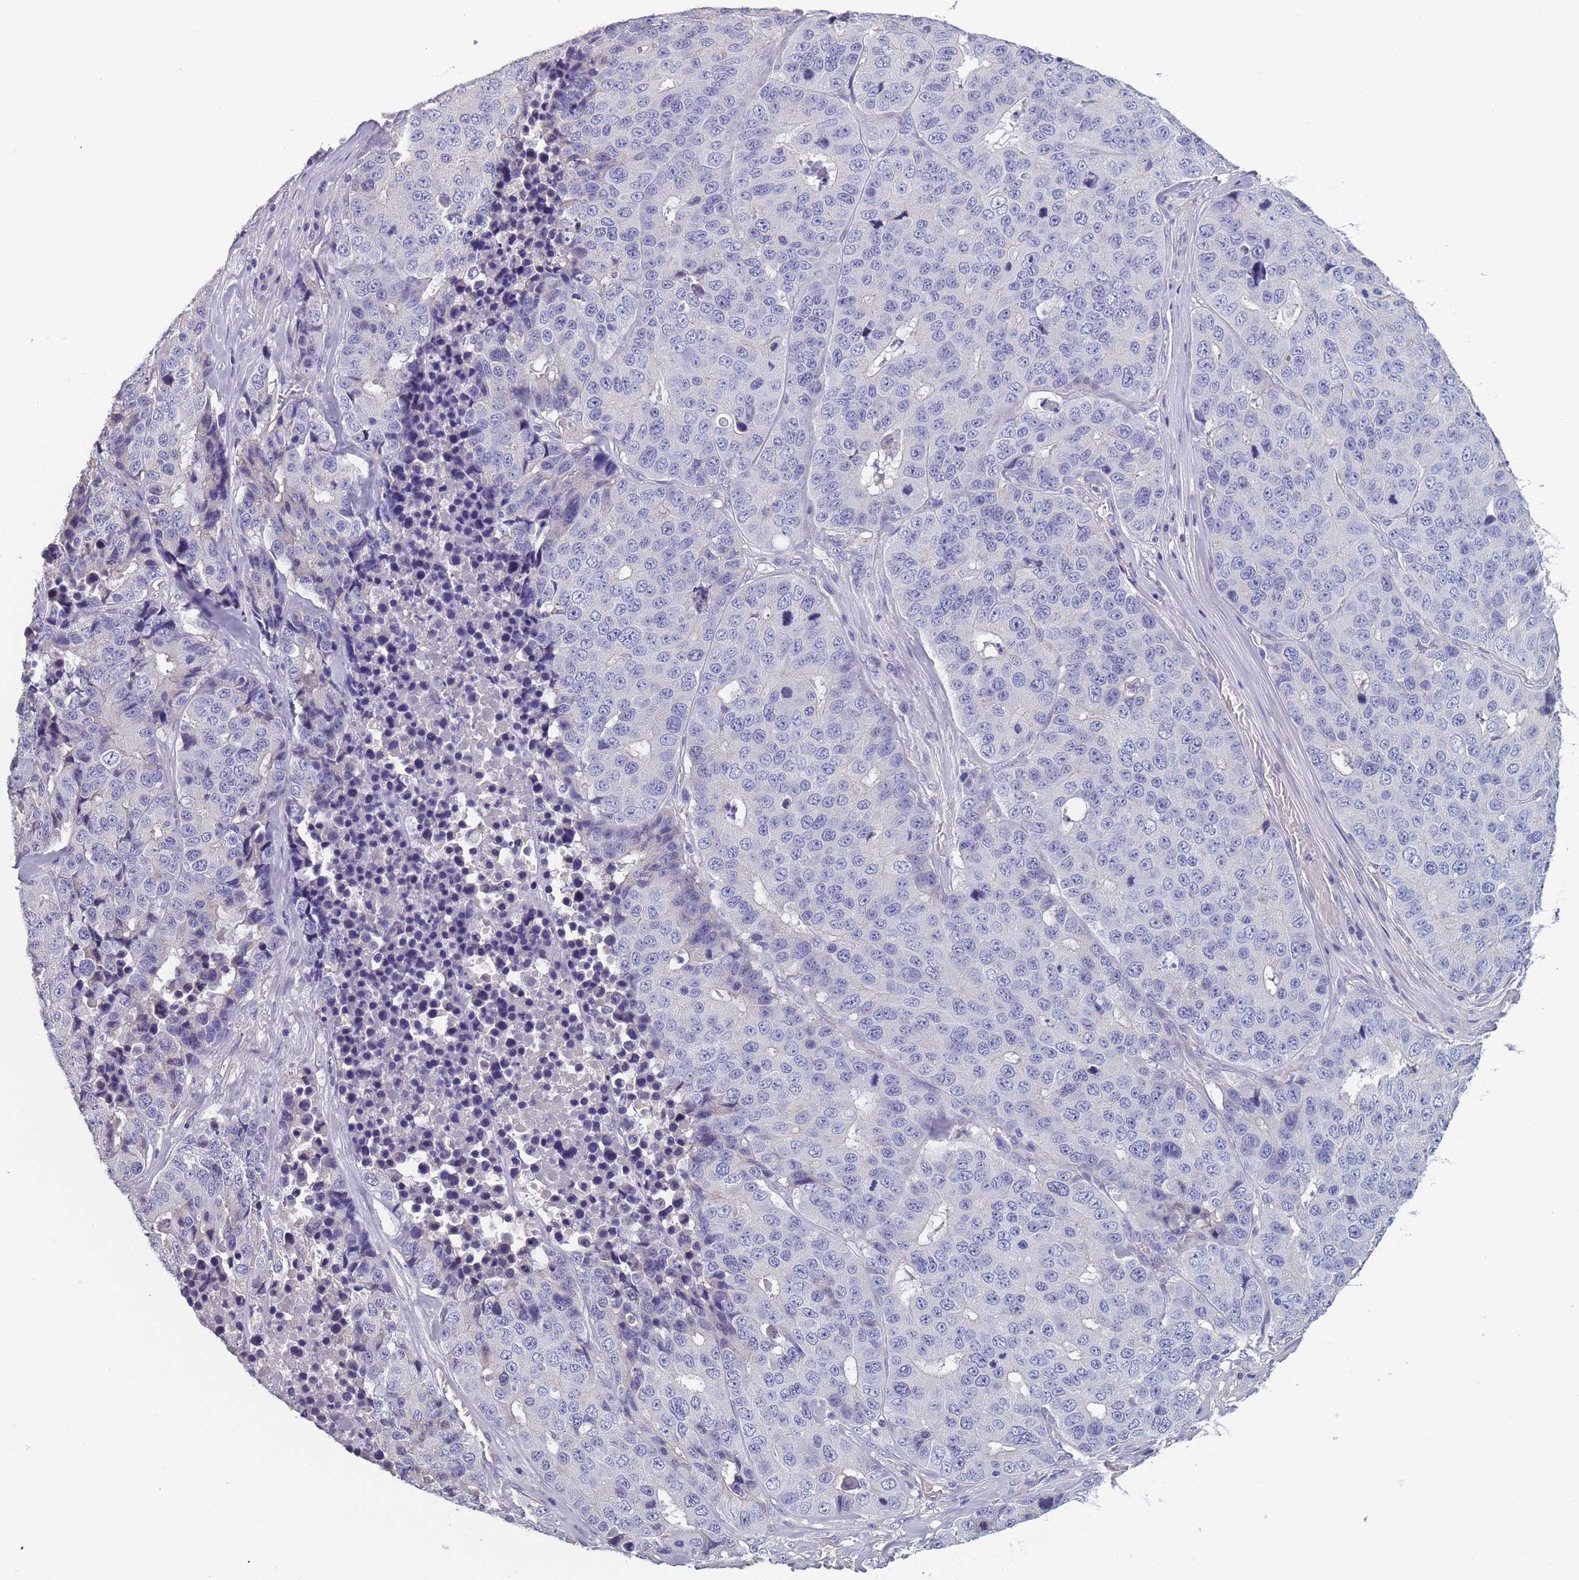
{"staining": {"intensity": "negative", "quantity": "none", "location": "none"}, "tissue": "stomach cancer", "cell_type": "Tumor cells", "image_type": "cancer", "snomed": [{"axis": "morphology", "description": "Adenocarcinoma, NOS"}, {"axis": "topography", "description": "Stomach"}], "caption": "Protein analysis of adenocarcinoma (stomach) exhibits no significant expression in tumor cells.", "gene": "OR4C5", "patient": {"sex": "male", "age": 71}}